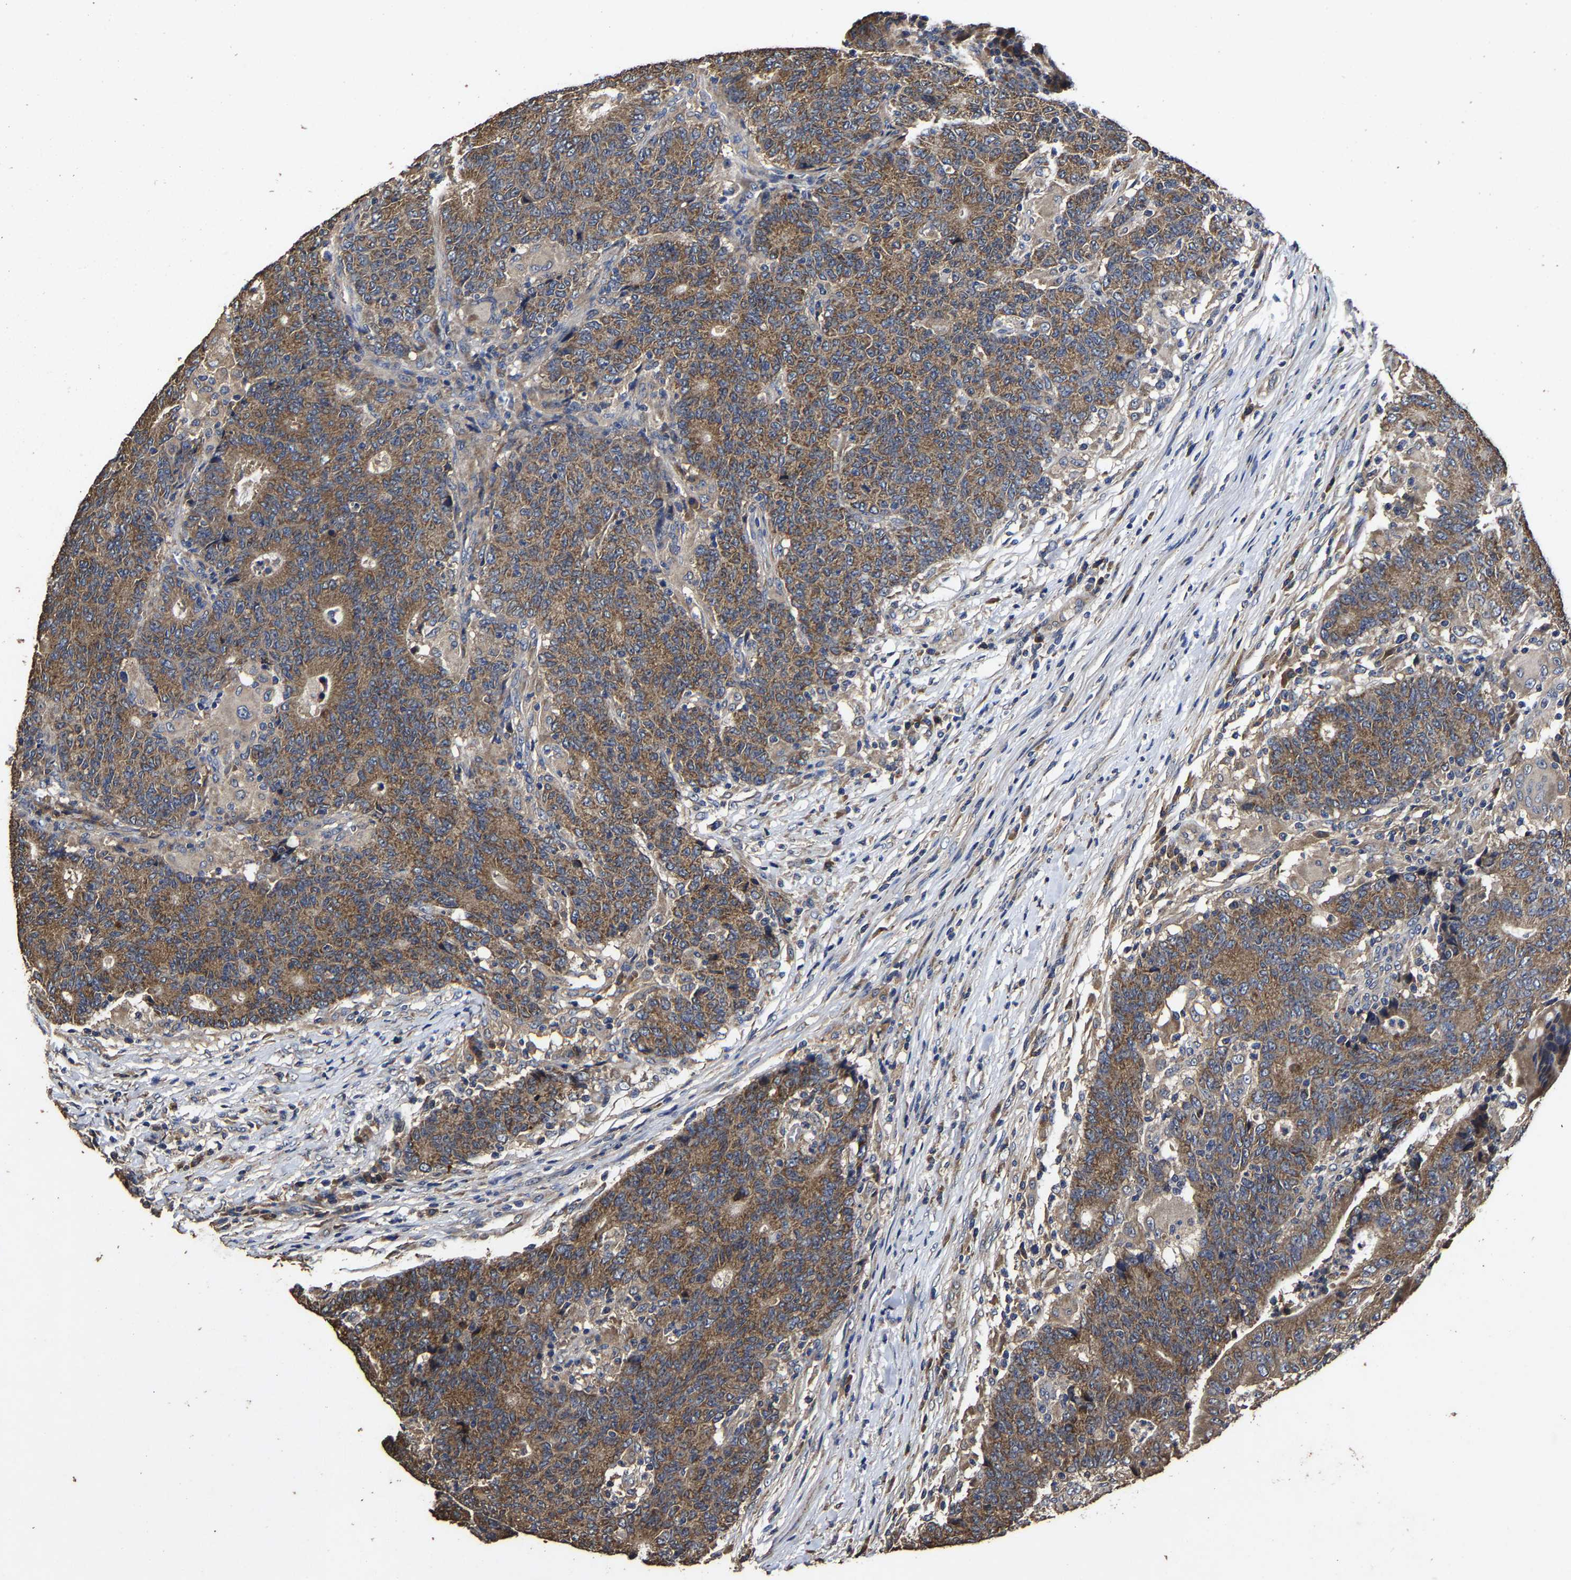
{"staining": {"intensity": "moderate", "quantity": ">75%", "location": "cytoplasmic/membranous"}, "tissue": "colorectal cancer", "cell_type": "Tumor cells", "image_type": "cancer", "snomed": [{"axis": "morphology", "description": "Normal tissue, NOS"}, {"axis": "morphology", "description": "Adenocarcinoma, NOS"}, {"axis": "topography", "description": "Colon"}], "caption": "Immunohistochemistry of colorectal adenocarcinoma demonstrates medium levels of moderate cytoplasmic/membranous staining in about >75% of tumor cells.", "gene": "PPM1K", "patient": {"sex": "female", "age": 75}}